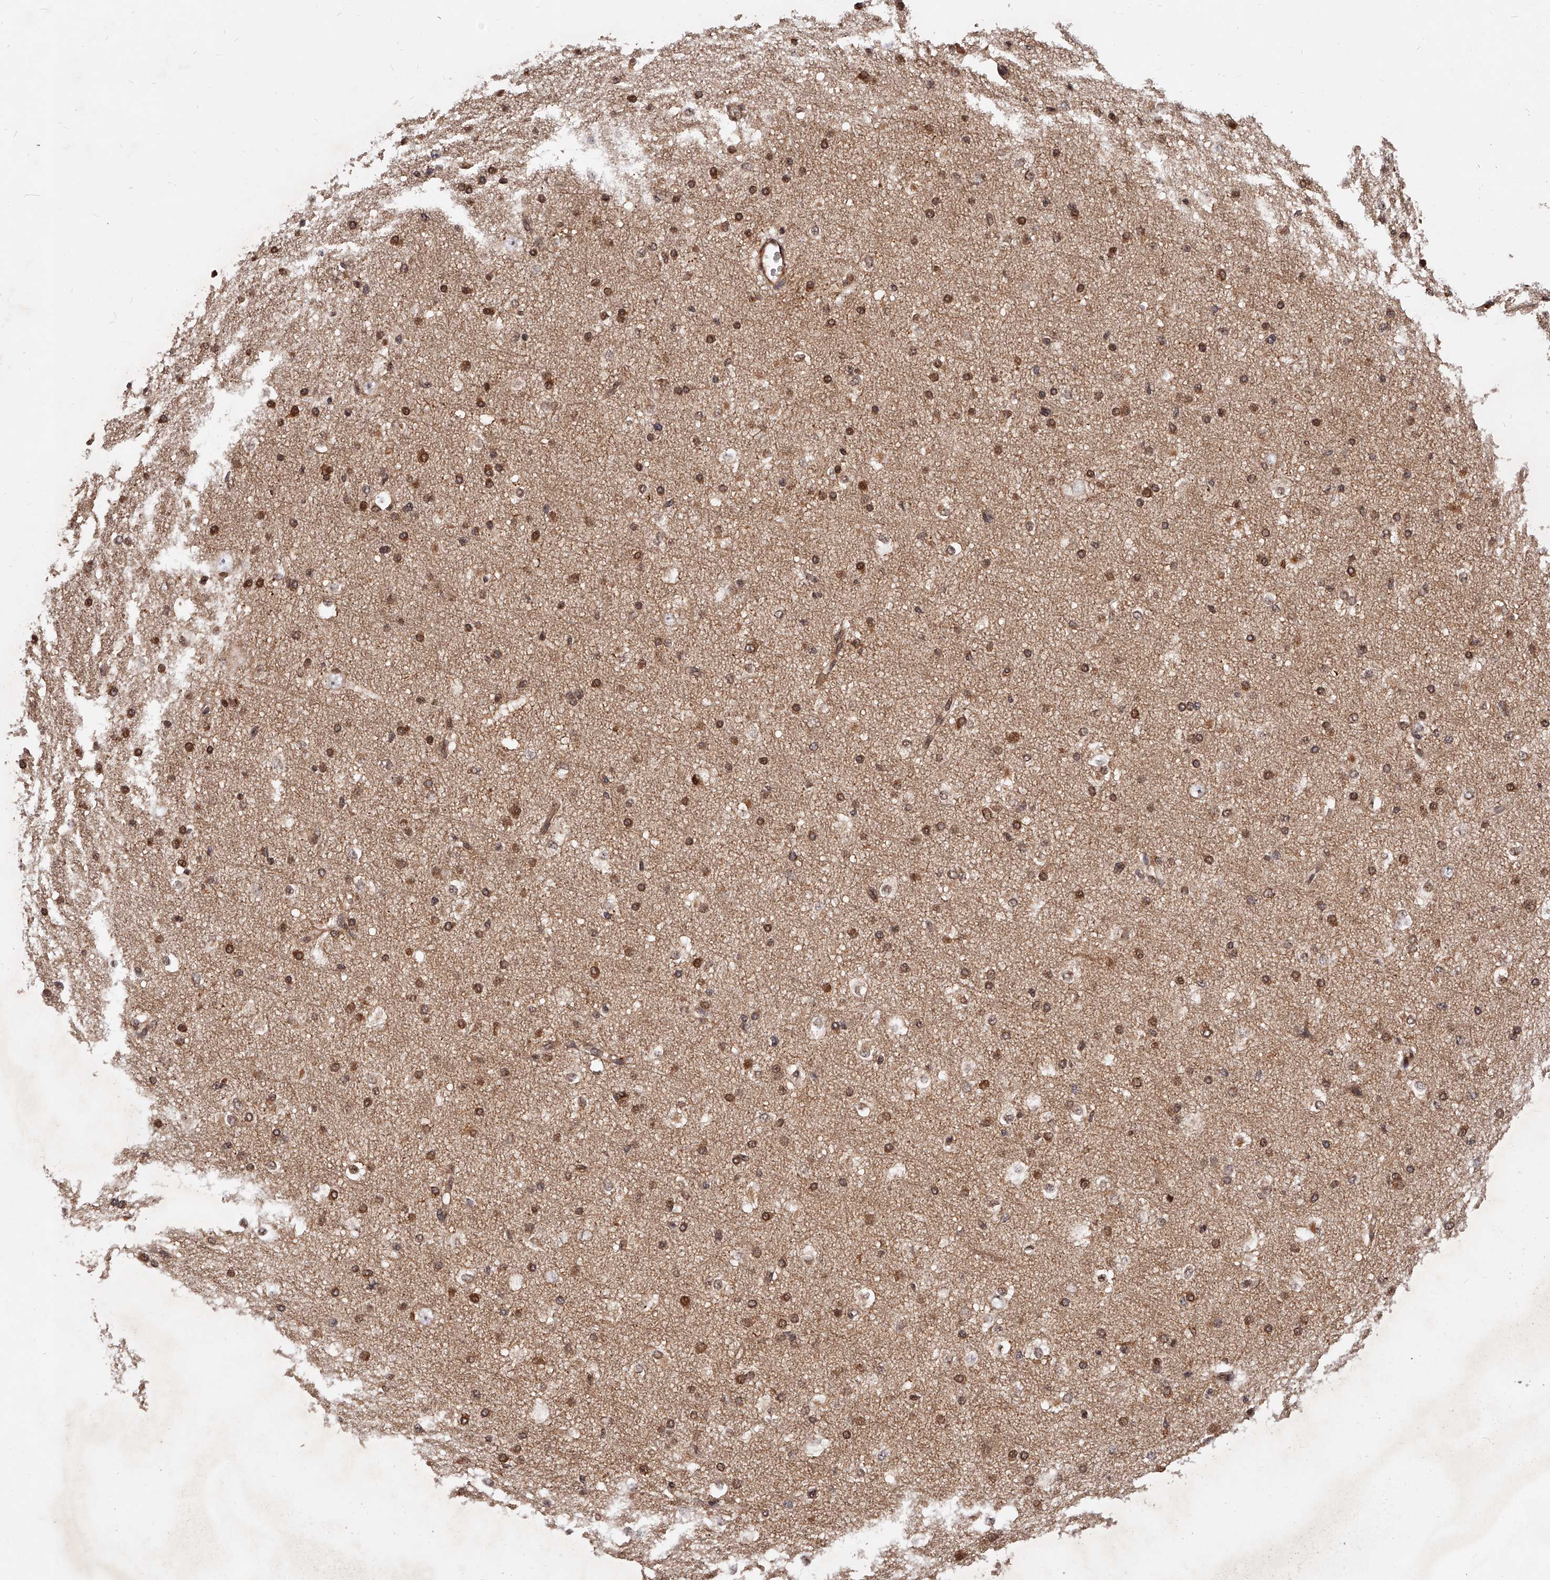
{"staining": {"intensity": "moderate", "quantity": ">75%", "location": "cytoplasmic/membranous,nuclear"}, "tissue": "cerebral cortex", "cell_type": "Endothelial cells", "image_type": "normal", "snomed": [{"axis": "morphology", "description": "Normal tissue, NOS"}, {"axis": "morphology", "description": "Developmental malformation"}, {"axis": "topography", "description": "Cerebral cortex"}], "caption": "The immunohistochemical stain highlights moderate cytoplasmic/membranous,nuclear staining in endothelial cells of unremarkable cerebral cortex.", "gene": "CUL7", "patient": {"sex": "female", "age": 30}}